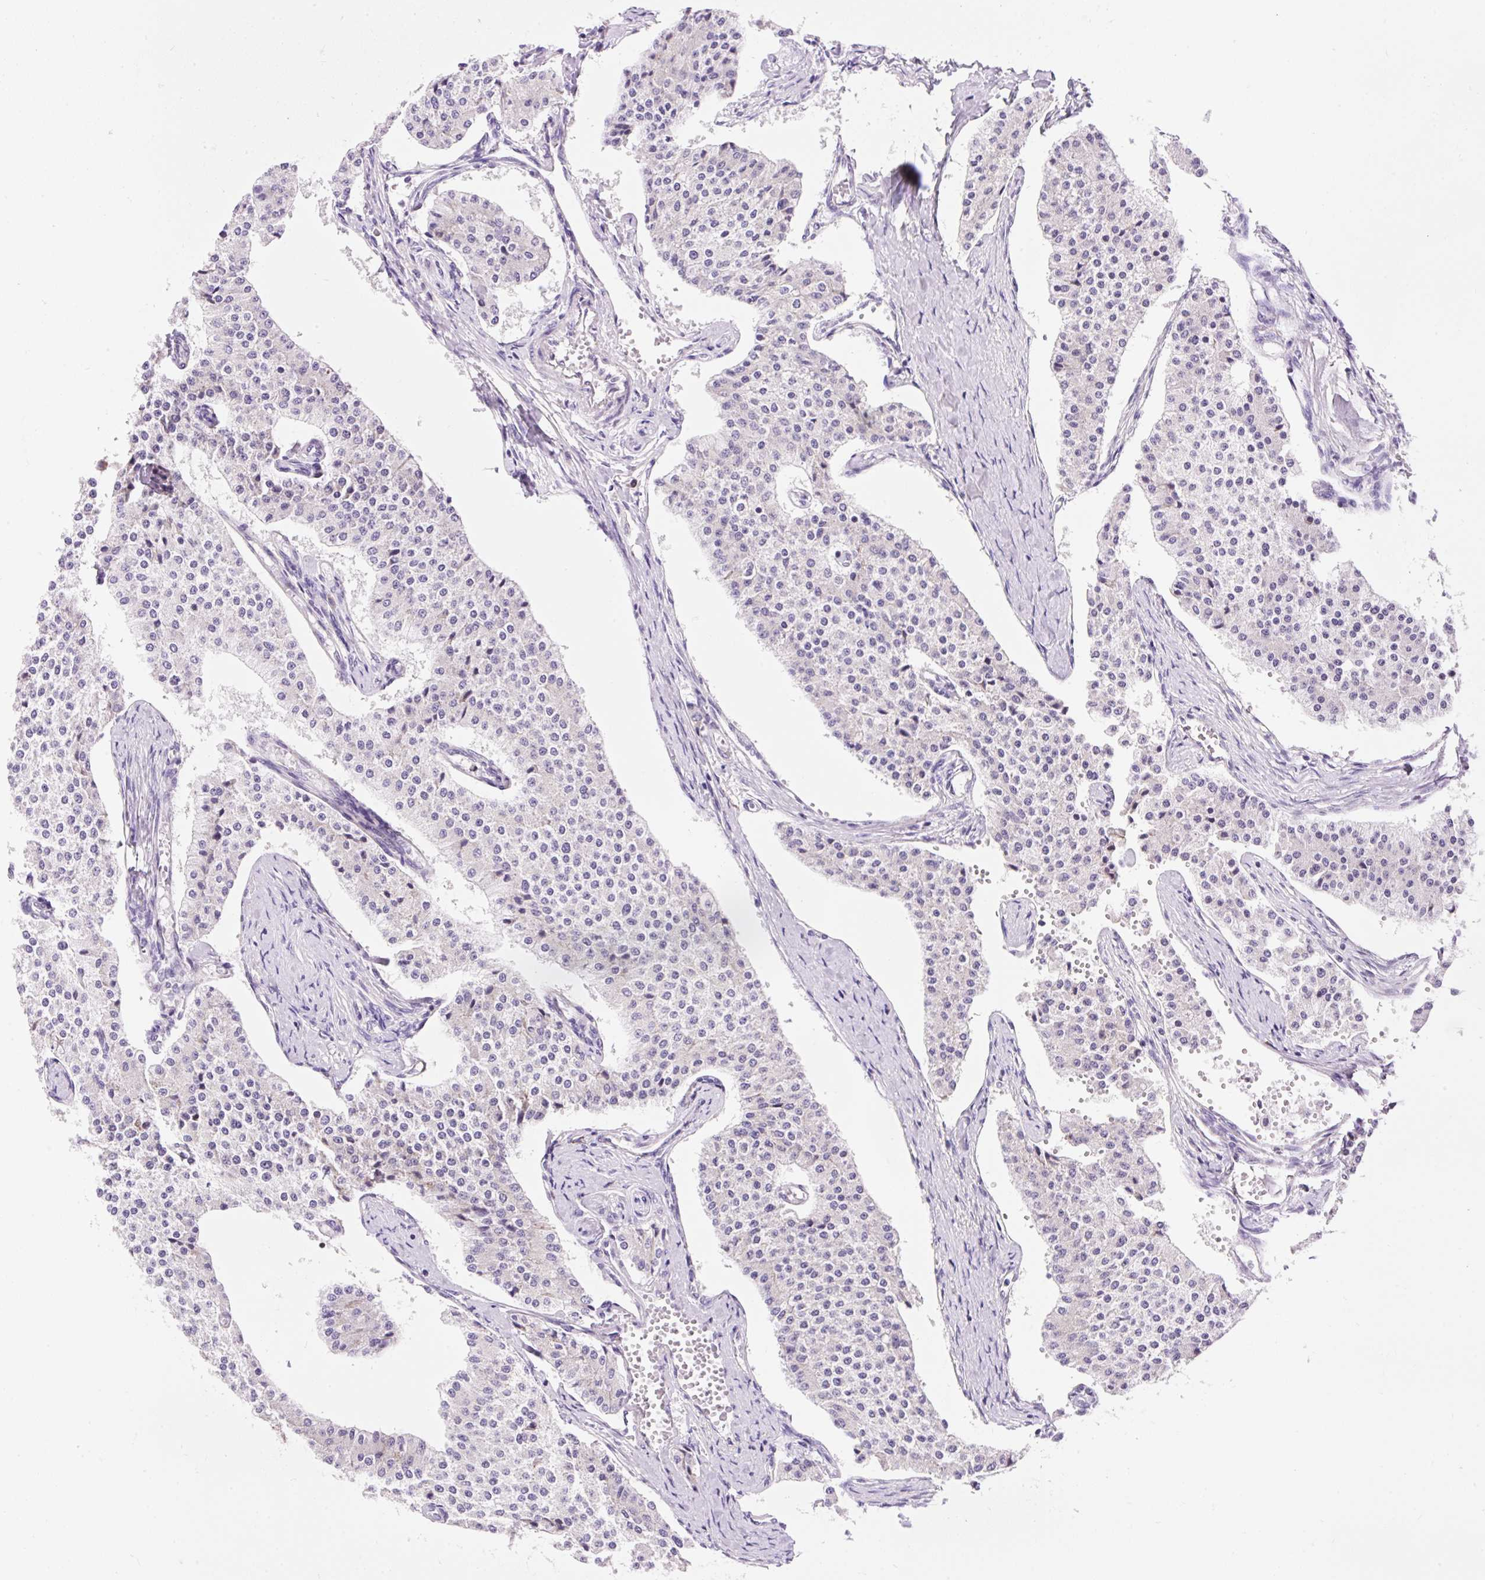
{"staining": {"intensity": "negative", "quantity": "none", "location": "none"}, "tissue": "carcinoid", "cell_type": "Tumor cells", "image_type": "cancer", "snomed": [{"axis": "morphology", "description": "Carcinoid, malignant, NOS"}, {"axis": "topography", "description": "Colon"}], "caption": "This is an immunohistochemistry image of human carcinoid. There is no expression in tumor cells.", "gene": "GPR45", "patient": {"sex": "female", "age": 52}}